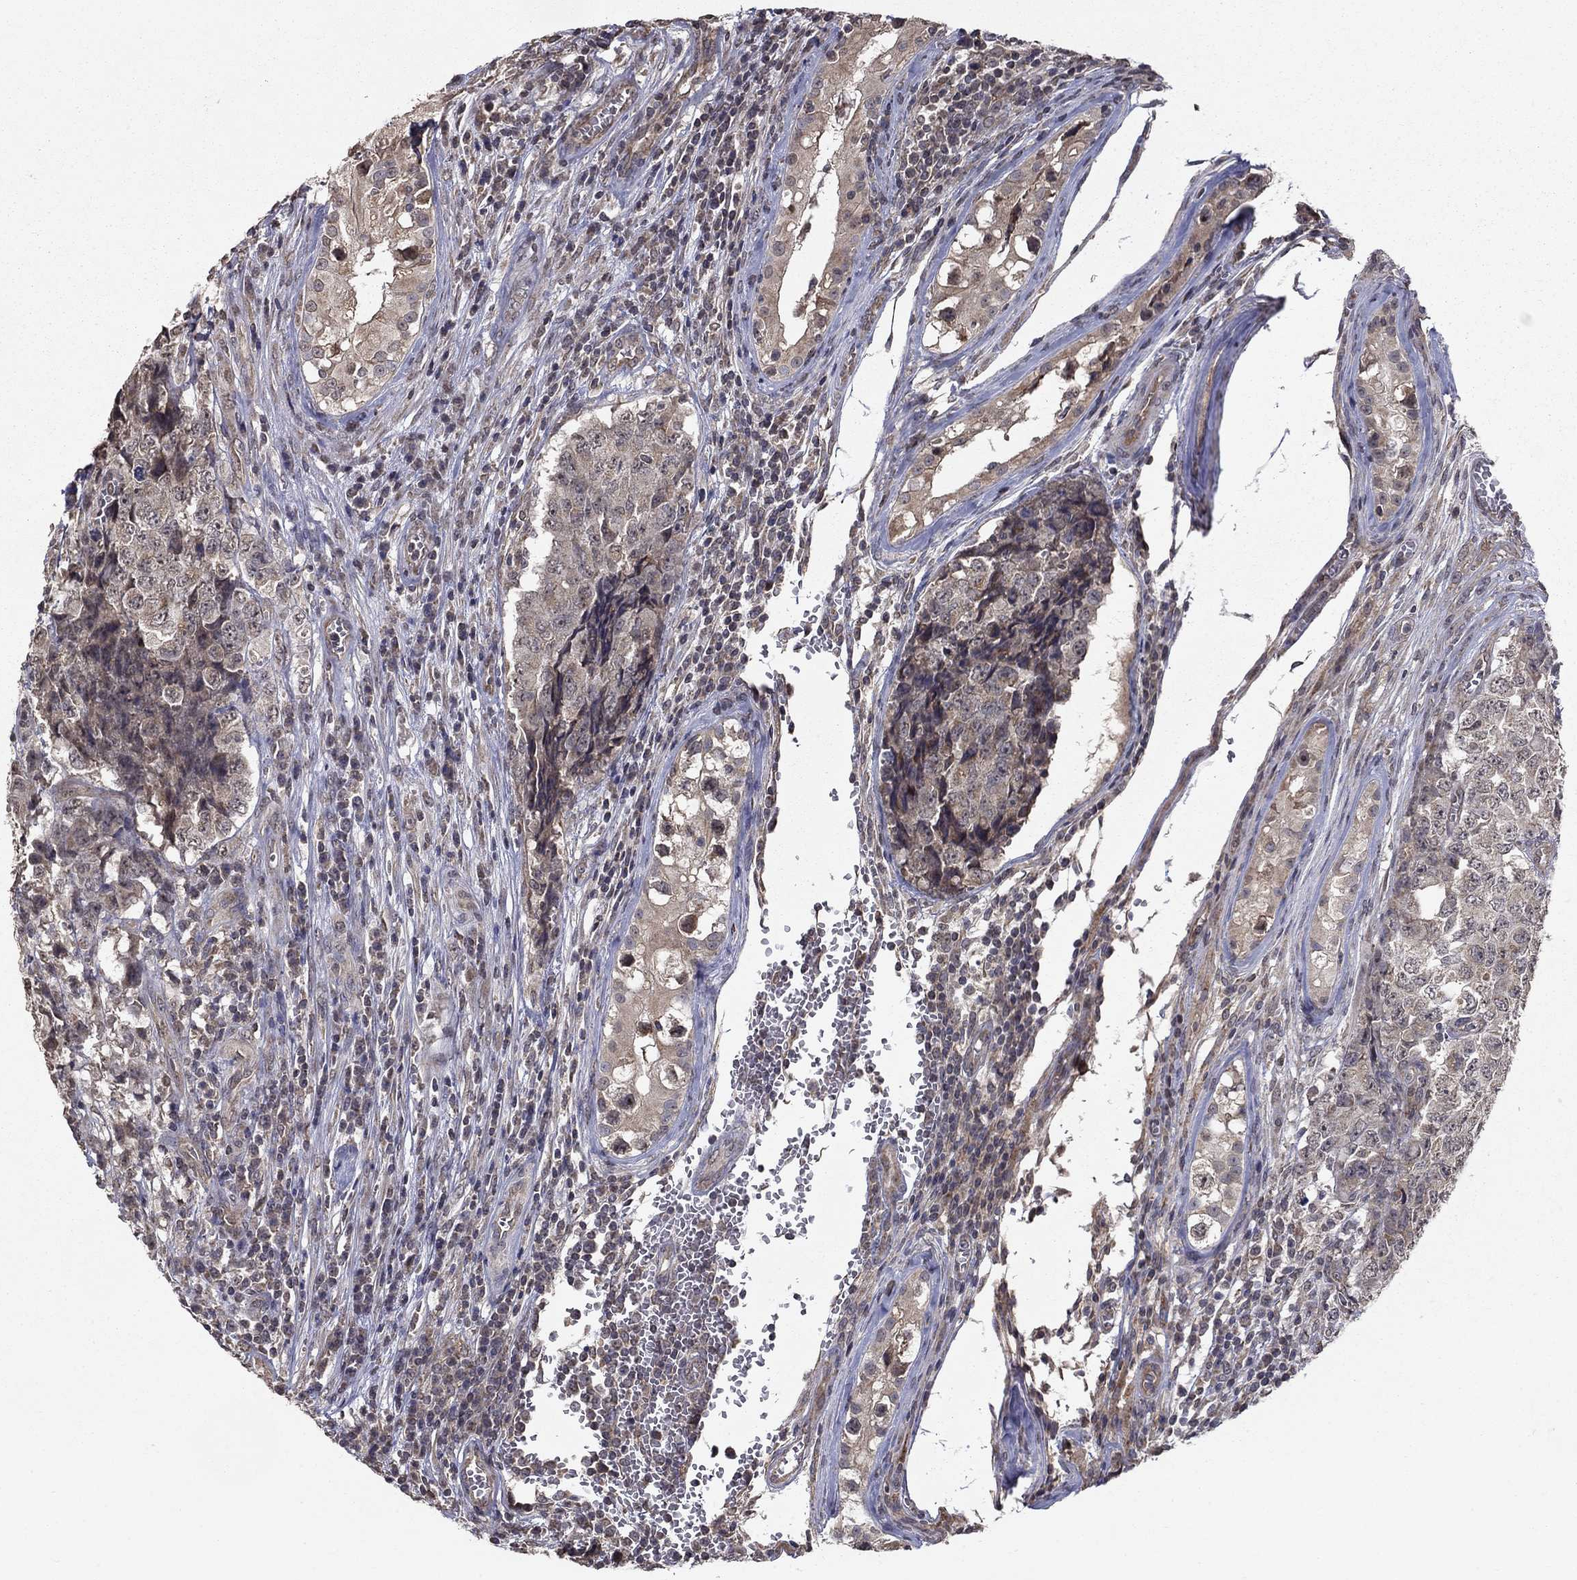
{"staining": {"intensity": "weak", "quantity": "25%-75%", "location": "cytoplasmic/membranous"}, "tissue": "testis cancer", "cell_type": "Tumor cells", "image_type": "cancer", "snomed": [{"axis": "morphology", "description": "Carcinoma, Embryonal, NOS"}, {"axis": "topography", "description": "Testis"}], "caption": "Immunohistochemical staining of testis embryonal carcinoma displays low levels of weak cytoplasmic/membranous protein expression in about 25%-75% of tumor cells.", "gene": "SLC2A13", "patient": {"sex": "male", "age": 23}}